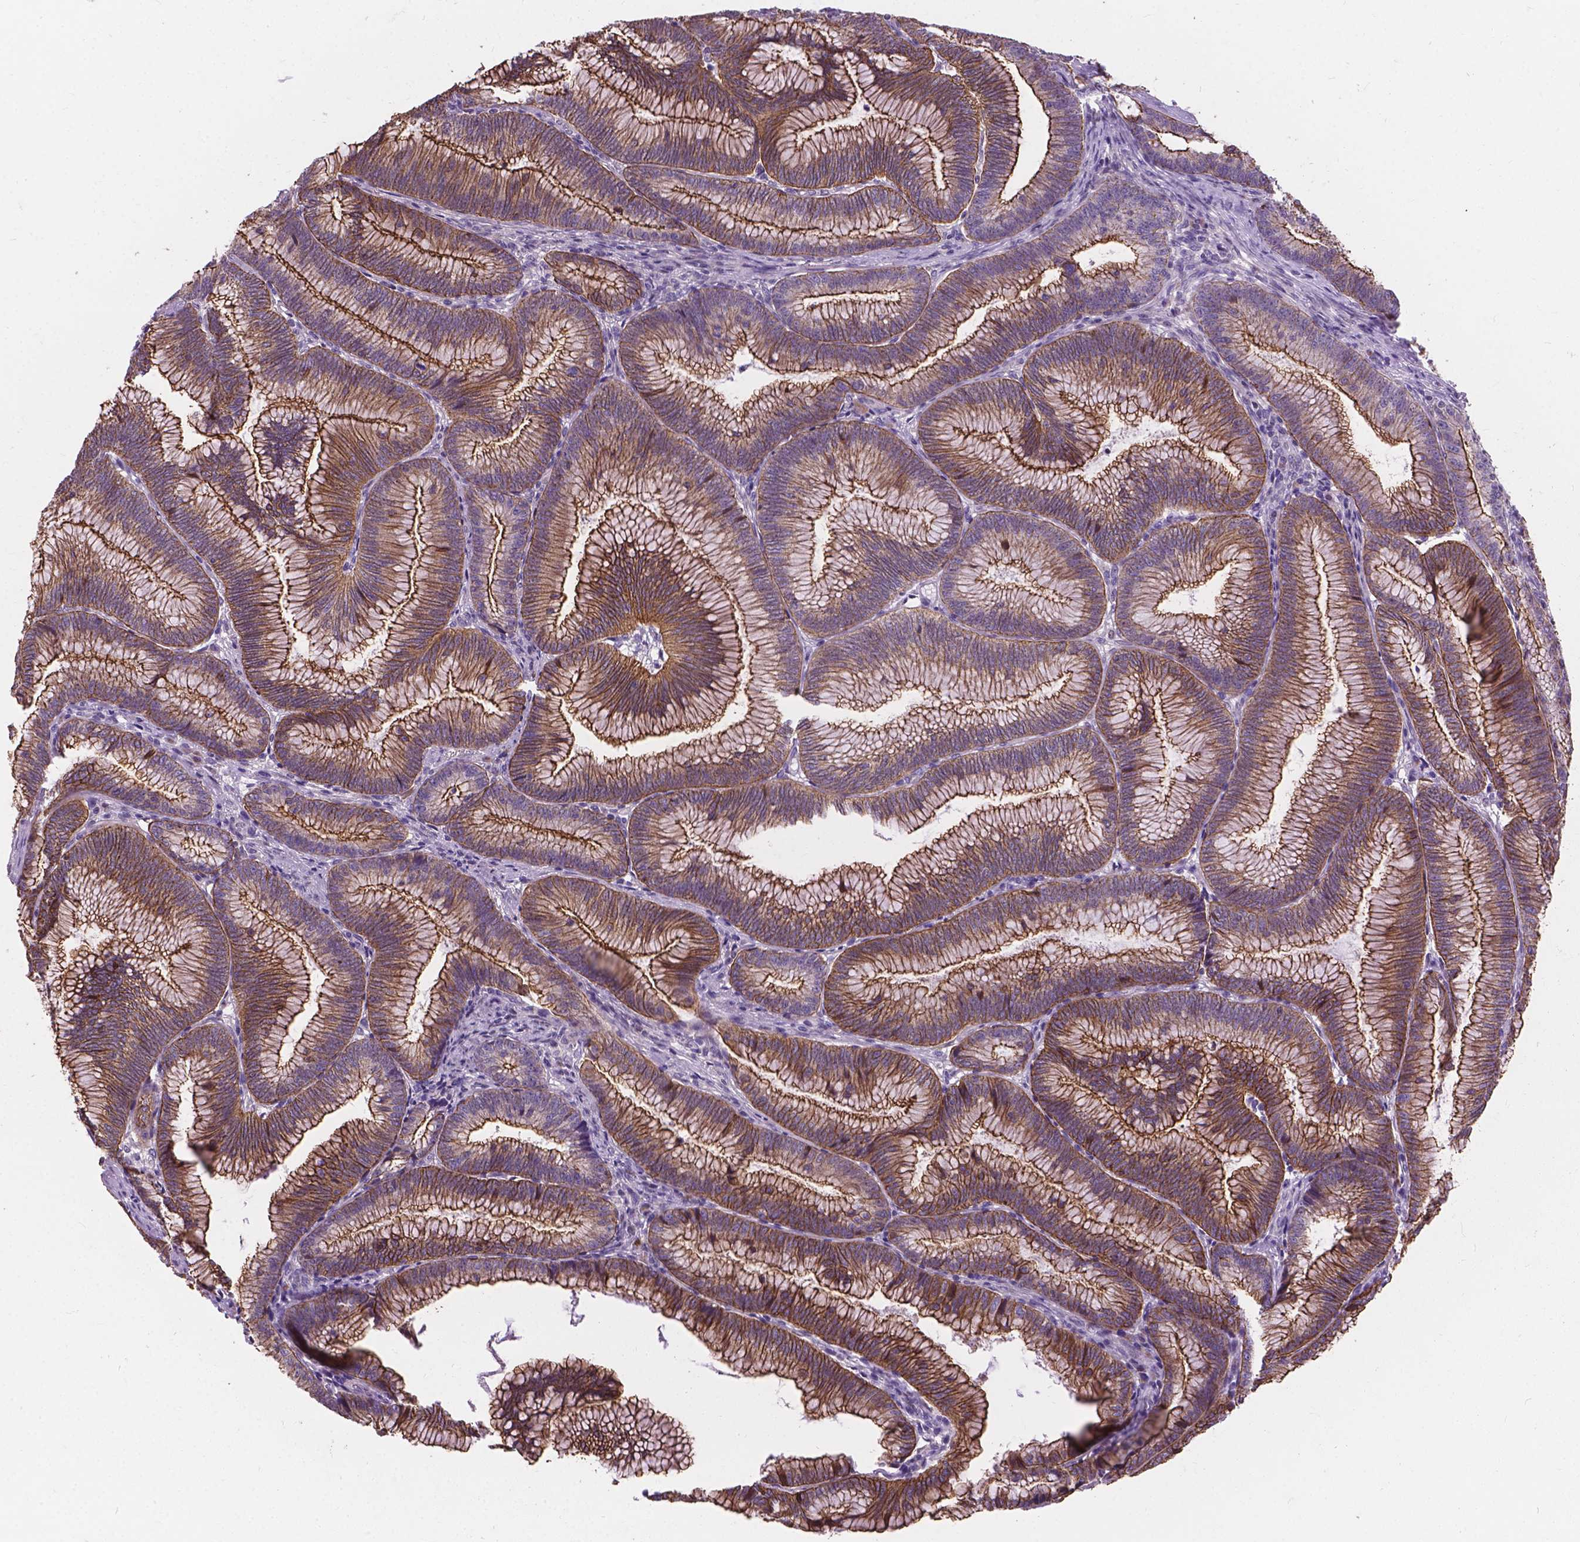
{"staining": {"intensity": "moderate", "quantity": ">75%", "location": "cytoplasmic/membranous"}, "tissue": "colorectal cancer", "cell_type": "Tumor cells", "image_type": "cancer", "snomed": [{"axis": "morphology", "description": "Adenocarcinoma, NOS"}, {"axis": "topography", "description": "Colon"}], "caption": "Tumor cells exhibit medium levels of moderate cytoplasmic/membranous expression in about >75% of cells in human colorectal cancer.", "gene": "MYH14", "patient": {"sex": "female", "age": 78}}